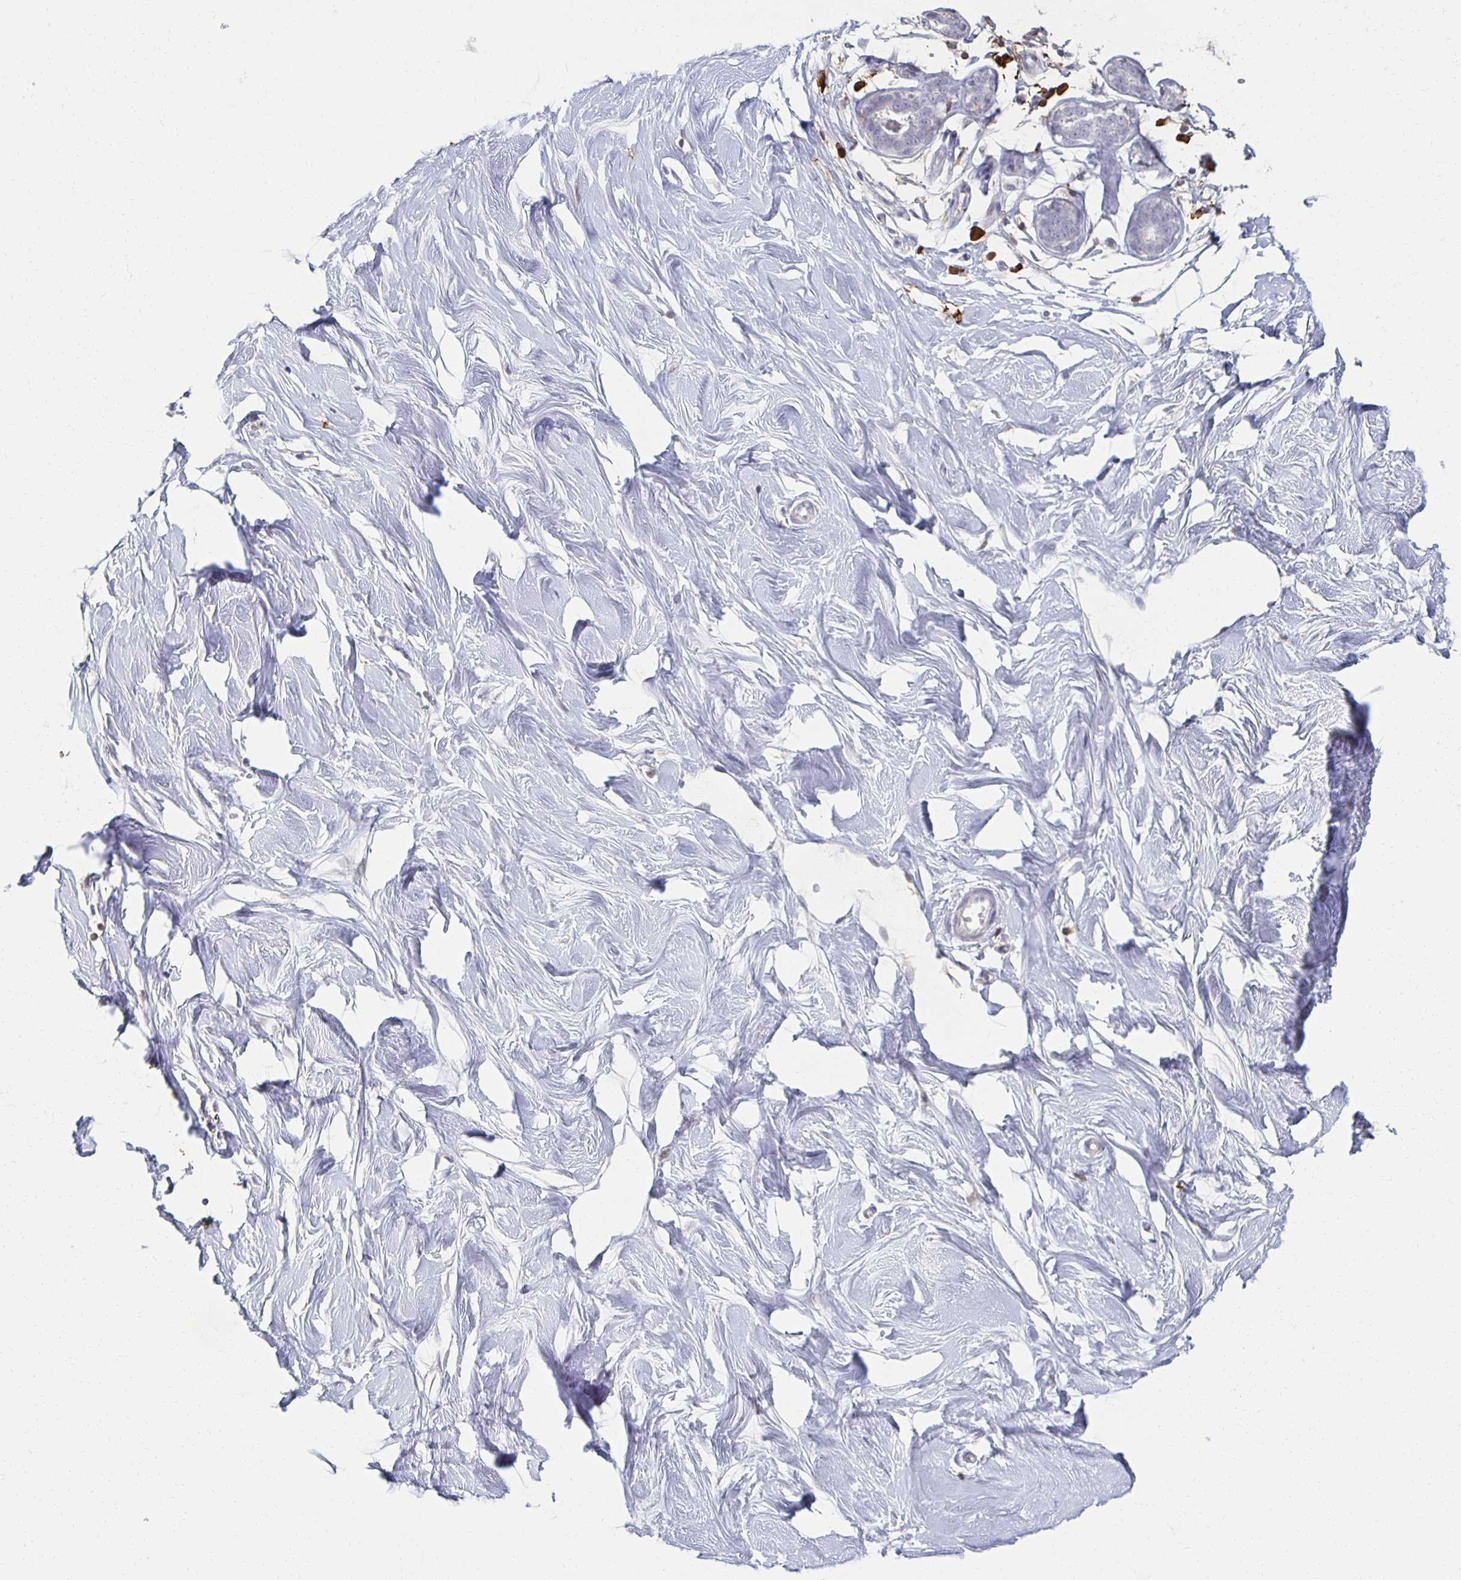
{"staining": {"intensity": "negative", "quantity": "none", "location": "none"}, "tissue": "breast", "cell_type": "Adipocytes", "image_type": "normal", "snomed": [{"axis": "morphology", "description": "Normal tissue, NOS"}, {"axis": "topography", "description": "Breast"}], "caption": "Immunohistochemical staining of benign breast demonstrates no significant staining in adipocytes.", "gene": "ZNF692", "patient": {"sex": "female", "age": 27}}